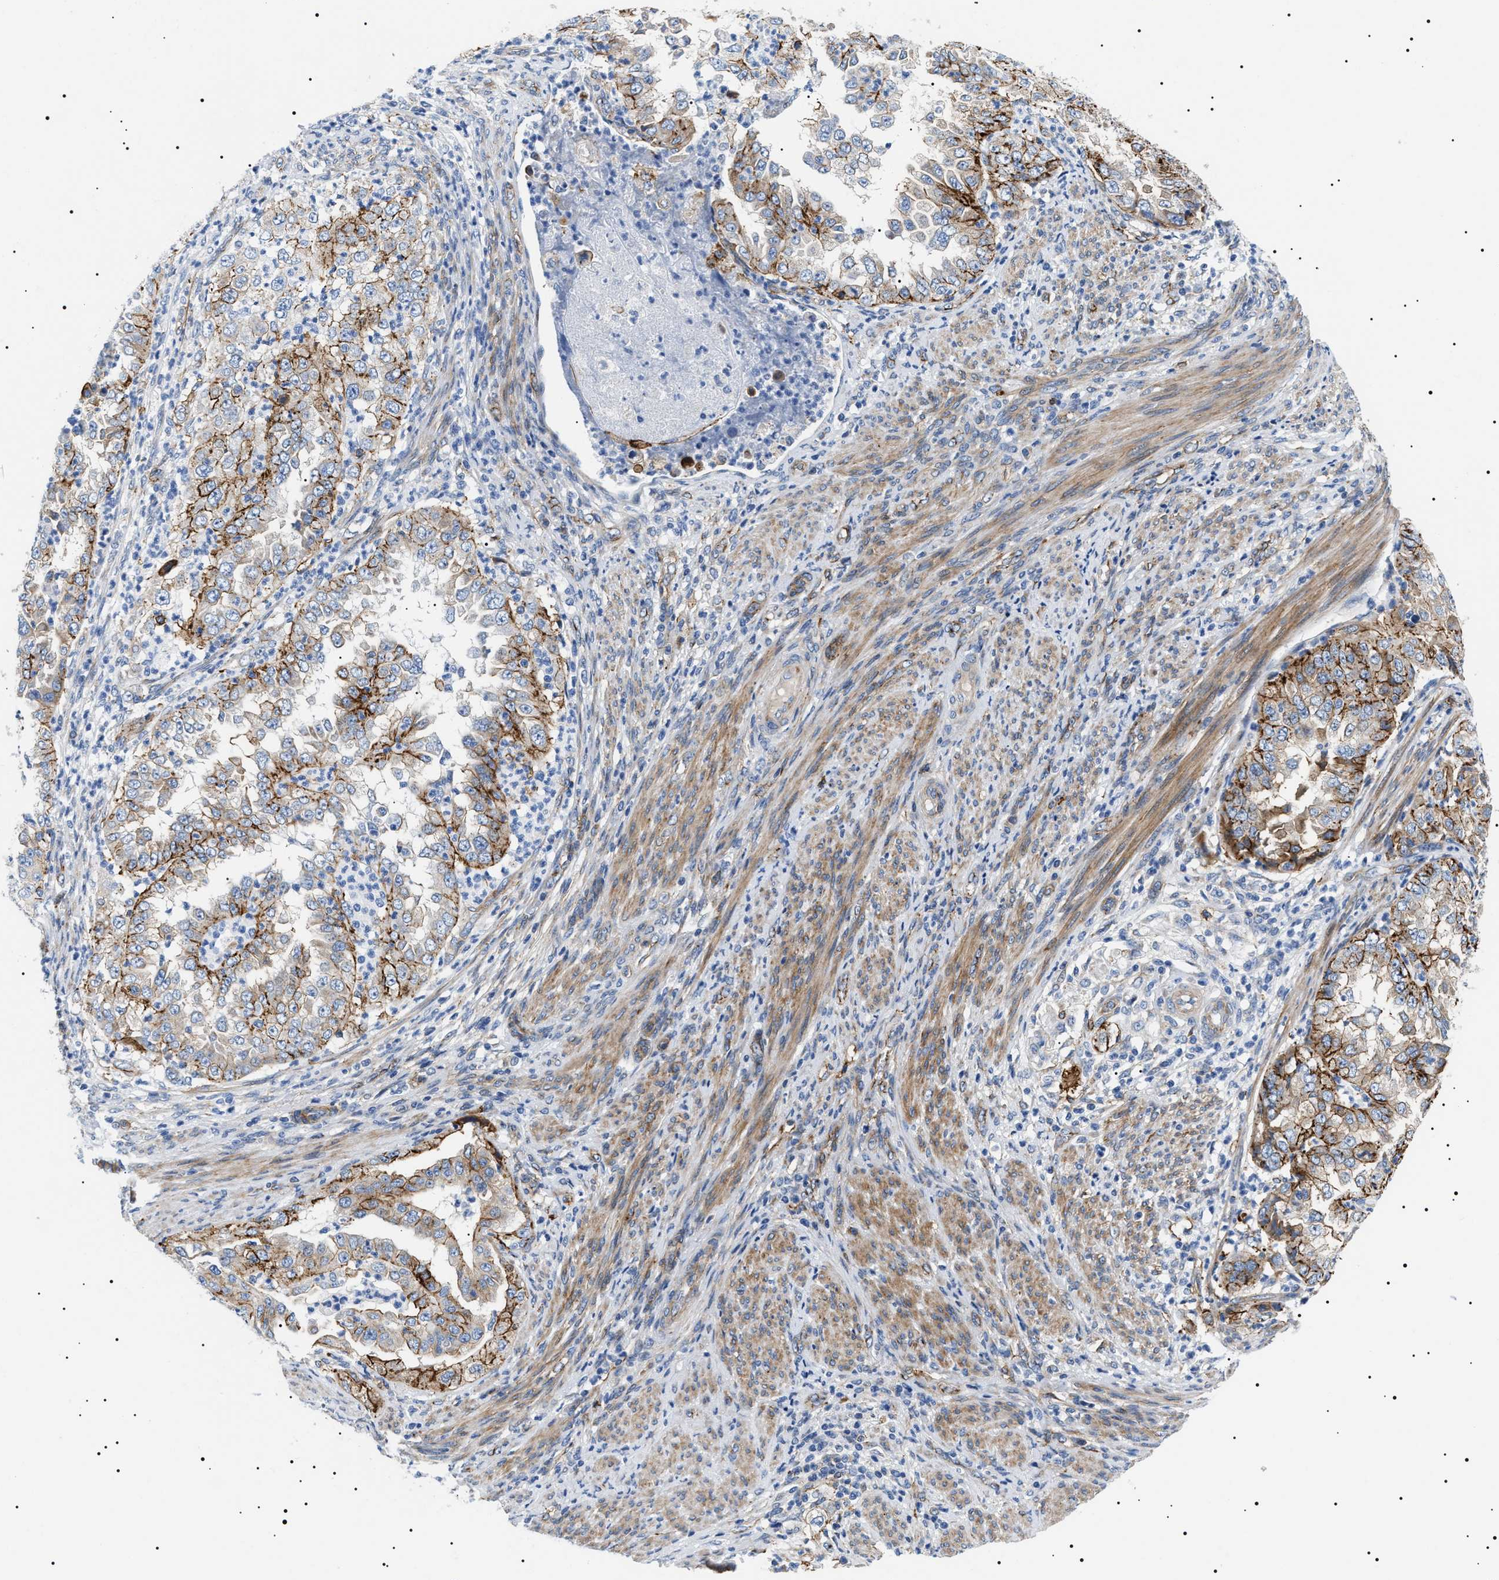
{"staining": {"intensity": "moderate", "quantity": ">75%", "location": "cytoplasmic/membranous"}, "tissue": "endometrial cancer", "cell_type": "Tumor cells", "image_type": "cancer", "snomed": [{"axis": "morphology", "description": "Adenocarcinoma, NOS"}, {"axis": "topography", "description": "Endometrium"}], "caption": "IHC micrograph of neoplastic tissue: endometrial adenocarcinoma stained using IHC shows medium levels of moderate protein expression localized specifically in the cytoplasmic/membranous of tumor cells, appearing as a cytoplasmic/membranous brown color.", "gene": "TMEM222", "patient": {"sex": "female", "age": 85}}